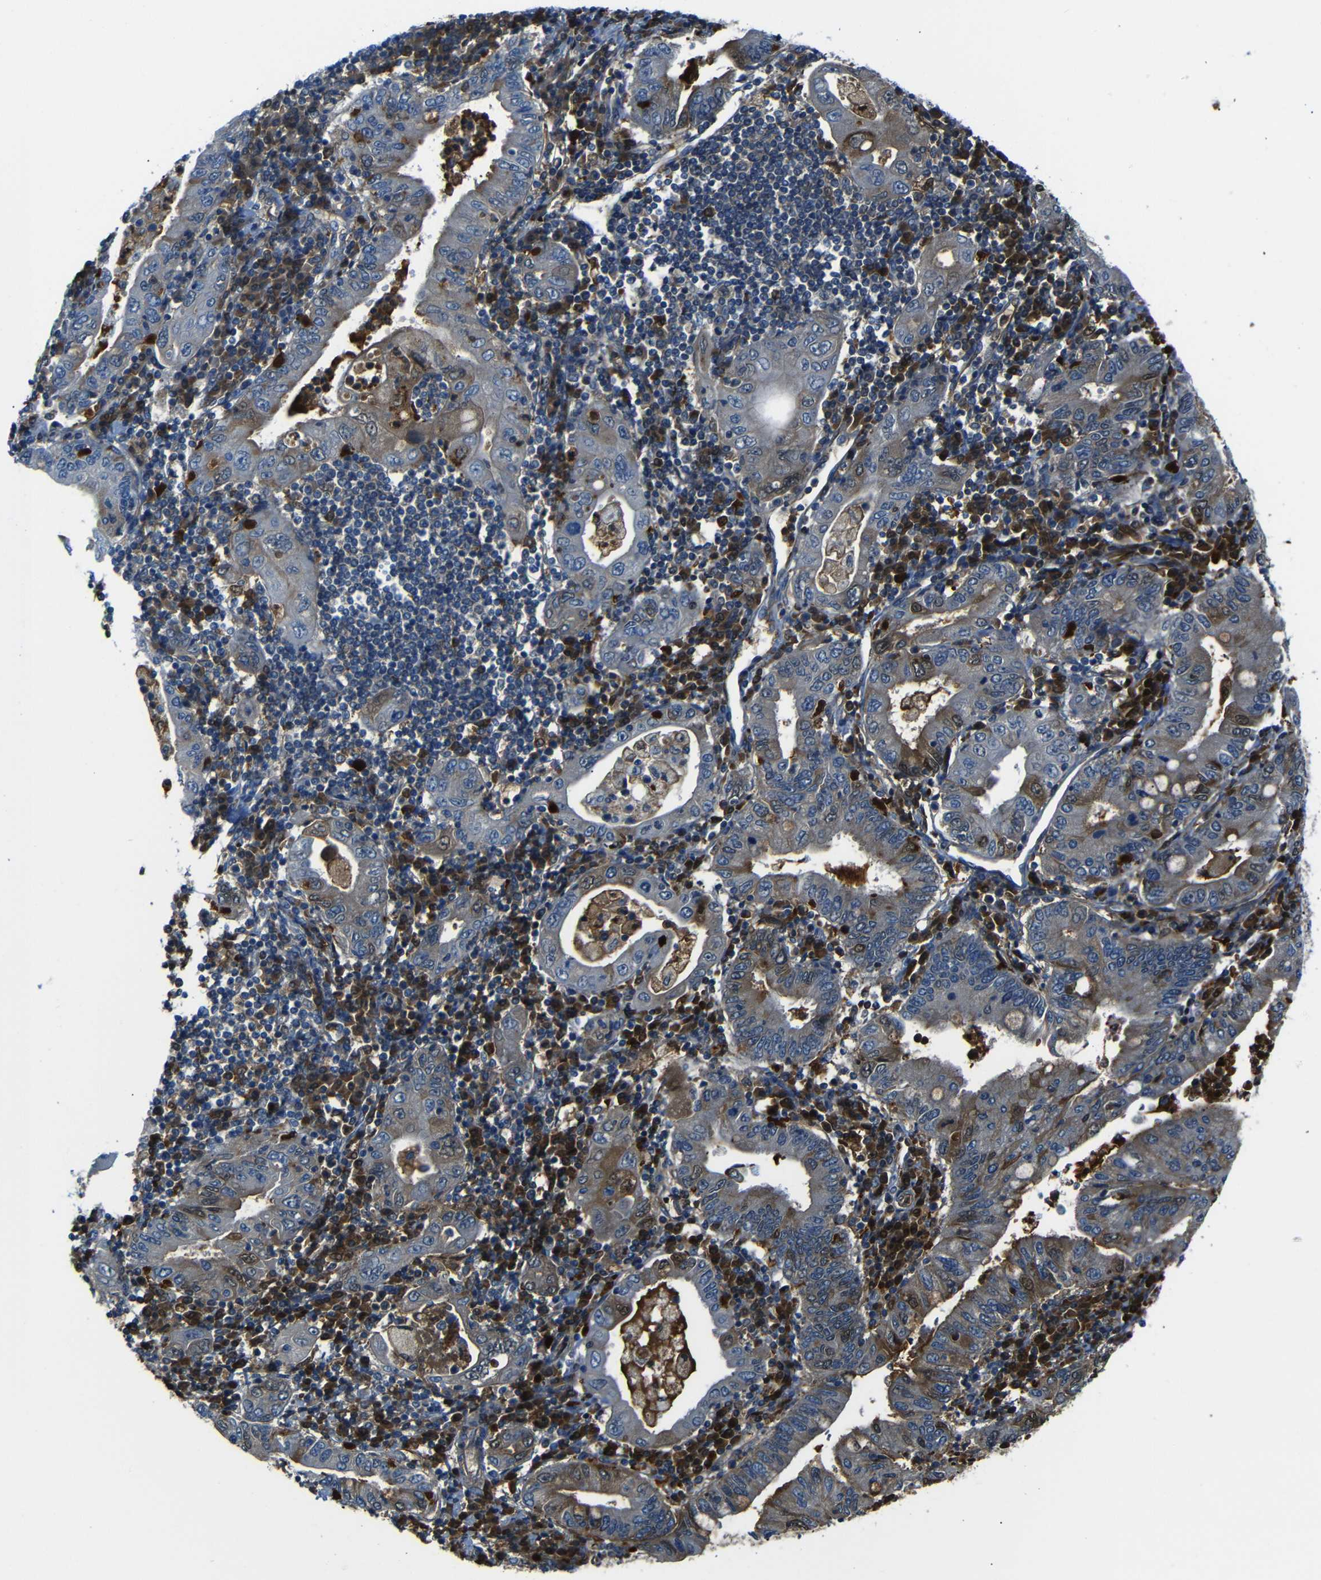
{"staining": {"intensity": "moderate", "quantity": "<25%", "location": "cytoplasmic/membranous"}, "tissue": "stomach cancer", "cell_type": "Tumor cells", "image_type": "cancer", "snomed": [{"axis": "morphology", "description": "Normal tissue, NOS"}, {"axis": "morphology", "description": "Adenocarcinoma, NOS"}, {"axis": "topography", "description": "Esophagus"}, {"axis": "topography", "description": "Stomach, upper"}, {"axis": "topography", "description": "Peripheral nerve tissue"}], "caption": "Adenocarcinoma (stomach) tissue exhibits moderate cytoplasmic/membranous expression in about <25% of tumor cells, visualized by immunohistochemistry.", "gene": "SERPINA1", "patient": {"sex": "male", "age": 62}}